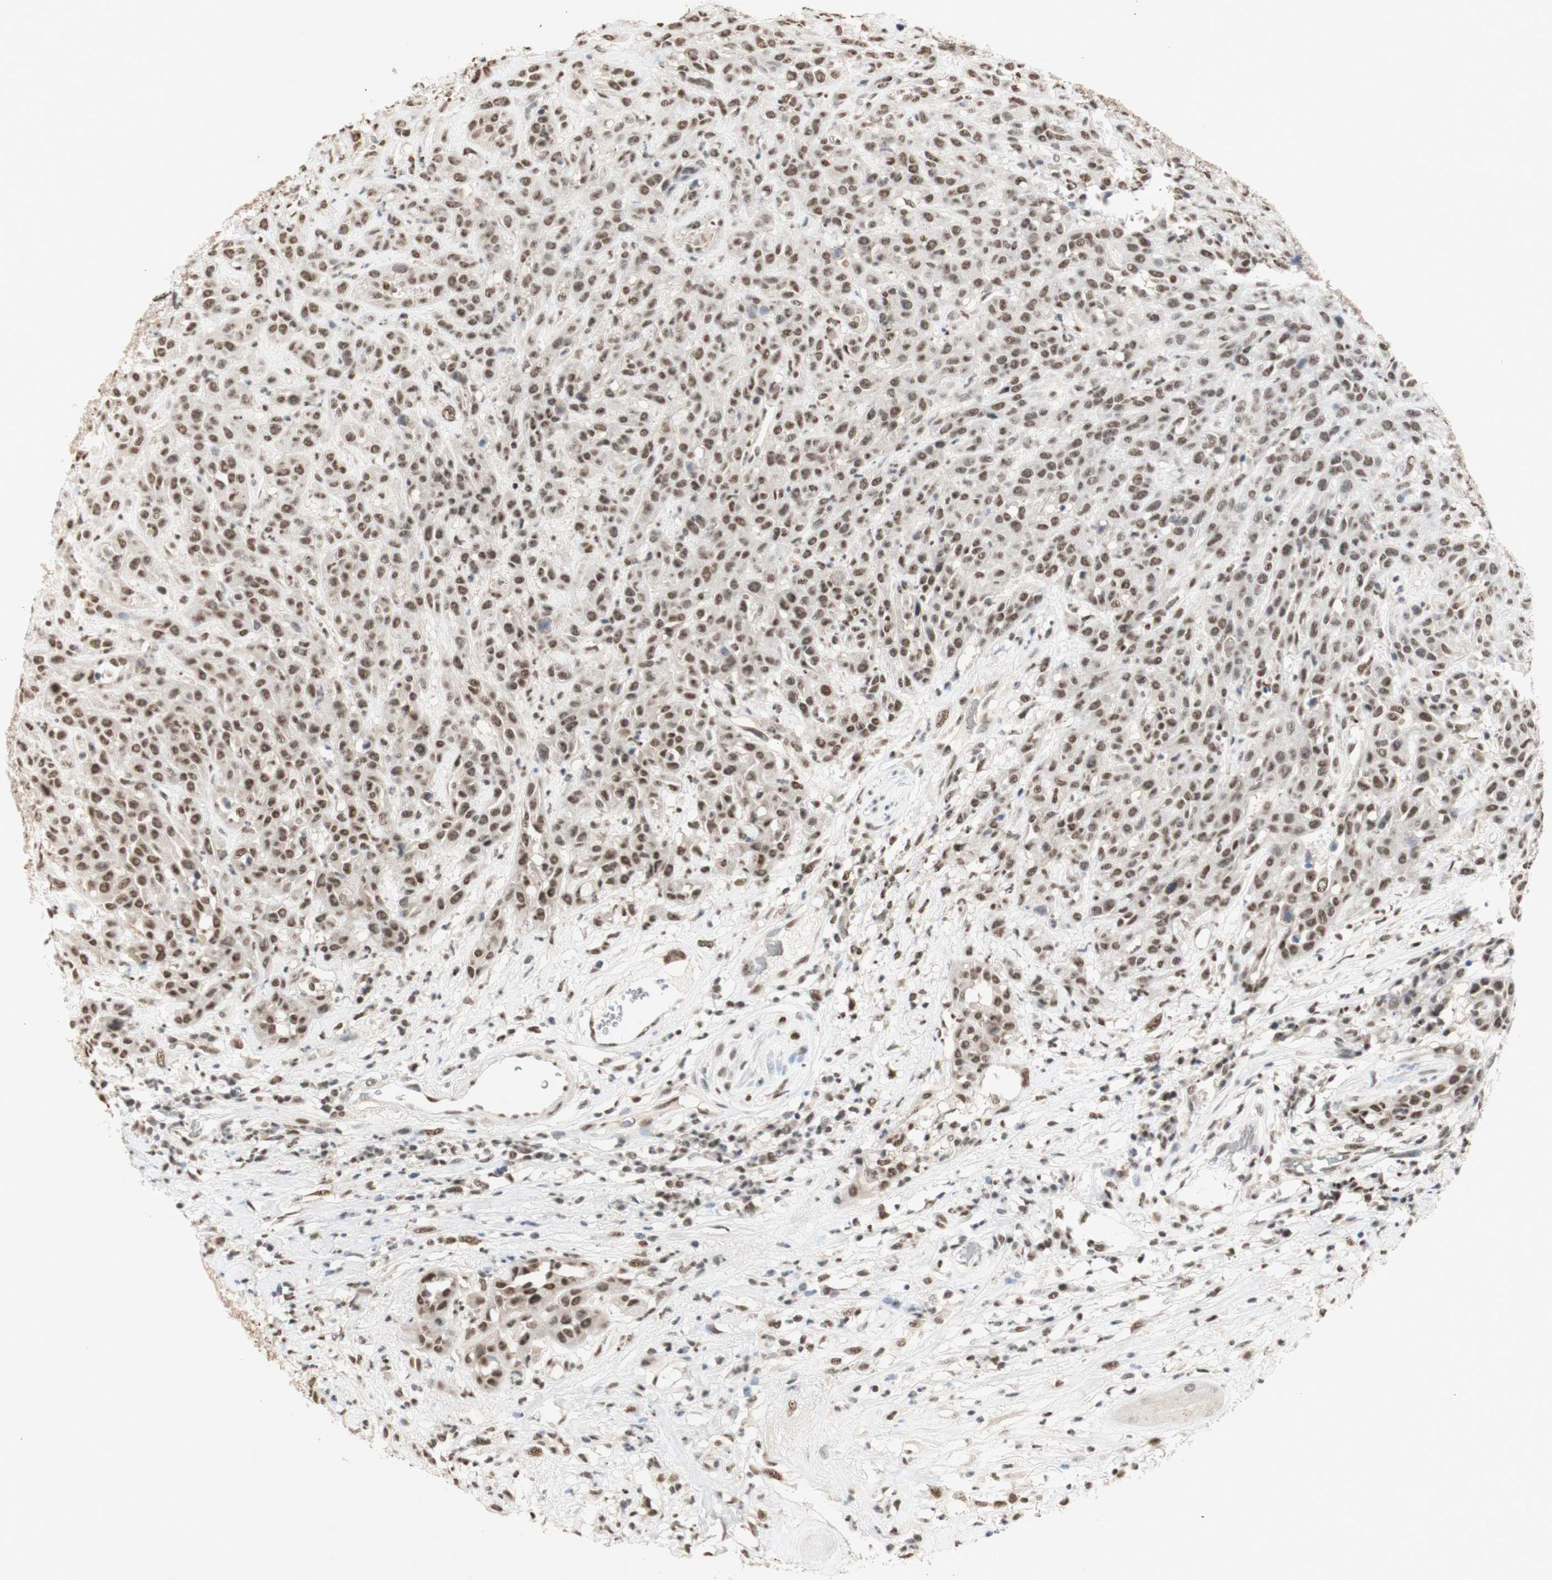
{"staining": {"intensity": "moderate", "quantity": ">75%", "location": "nuclear"}, "tissue": "head and neck cancer", "cell_type": "Tumor cells", "image_type": "cancer", "snomed": [{"axis": "morphology", "description": "Normal tissue, NOS"}, {"axis": "morphology", "description": "Squamous cell carcinoma, NOS"}, {"axis": "topography", "description": "Cartilage tissue"}, {"axis": "topography", "description": "Head-Neck"}], "caption": "This histopathology image exhibits IHC staining of head and neck squamous cell carcinoma, with medium moderate nuclear staining in approximately >75% of tumor cells.", "gene": "SNRPB", "patient": {"sex": "male", "age": 62}}